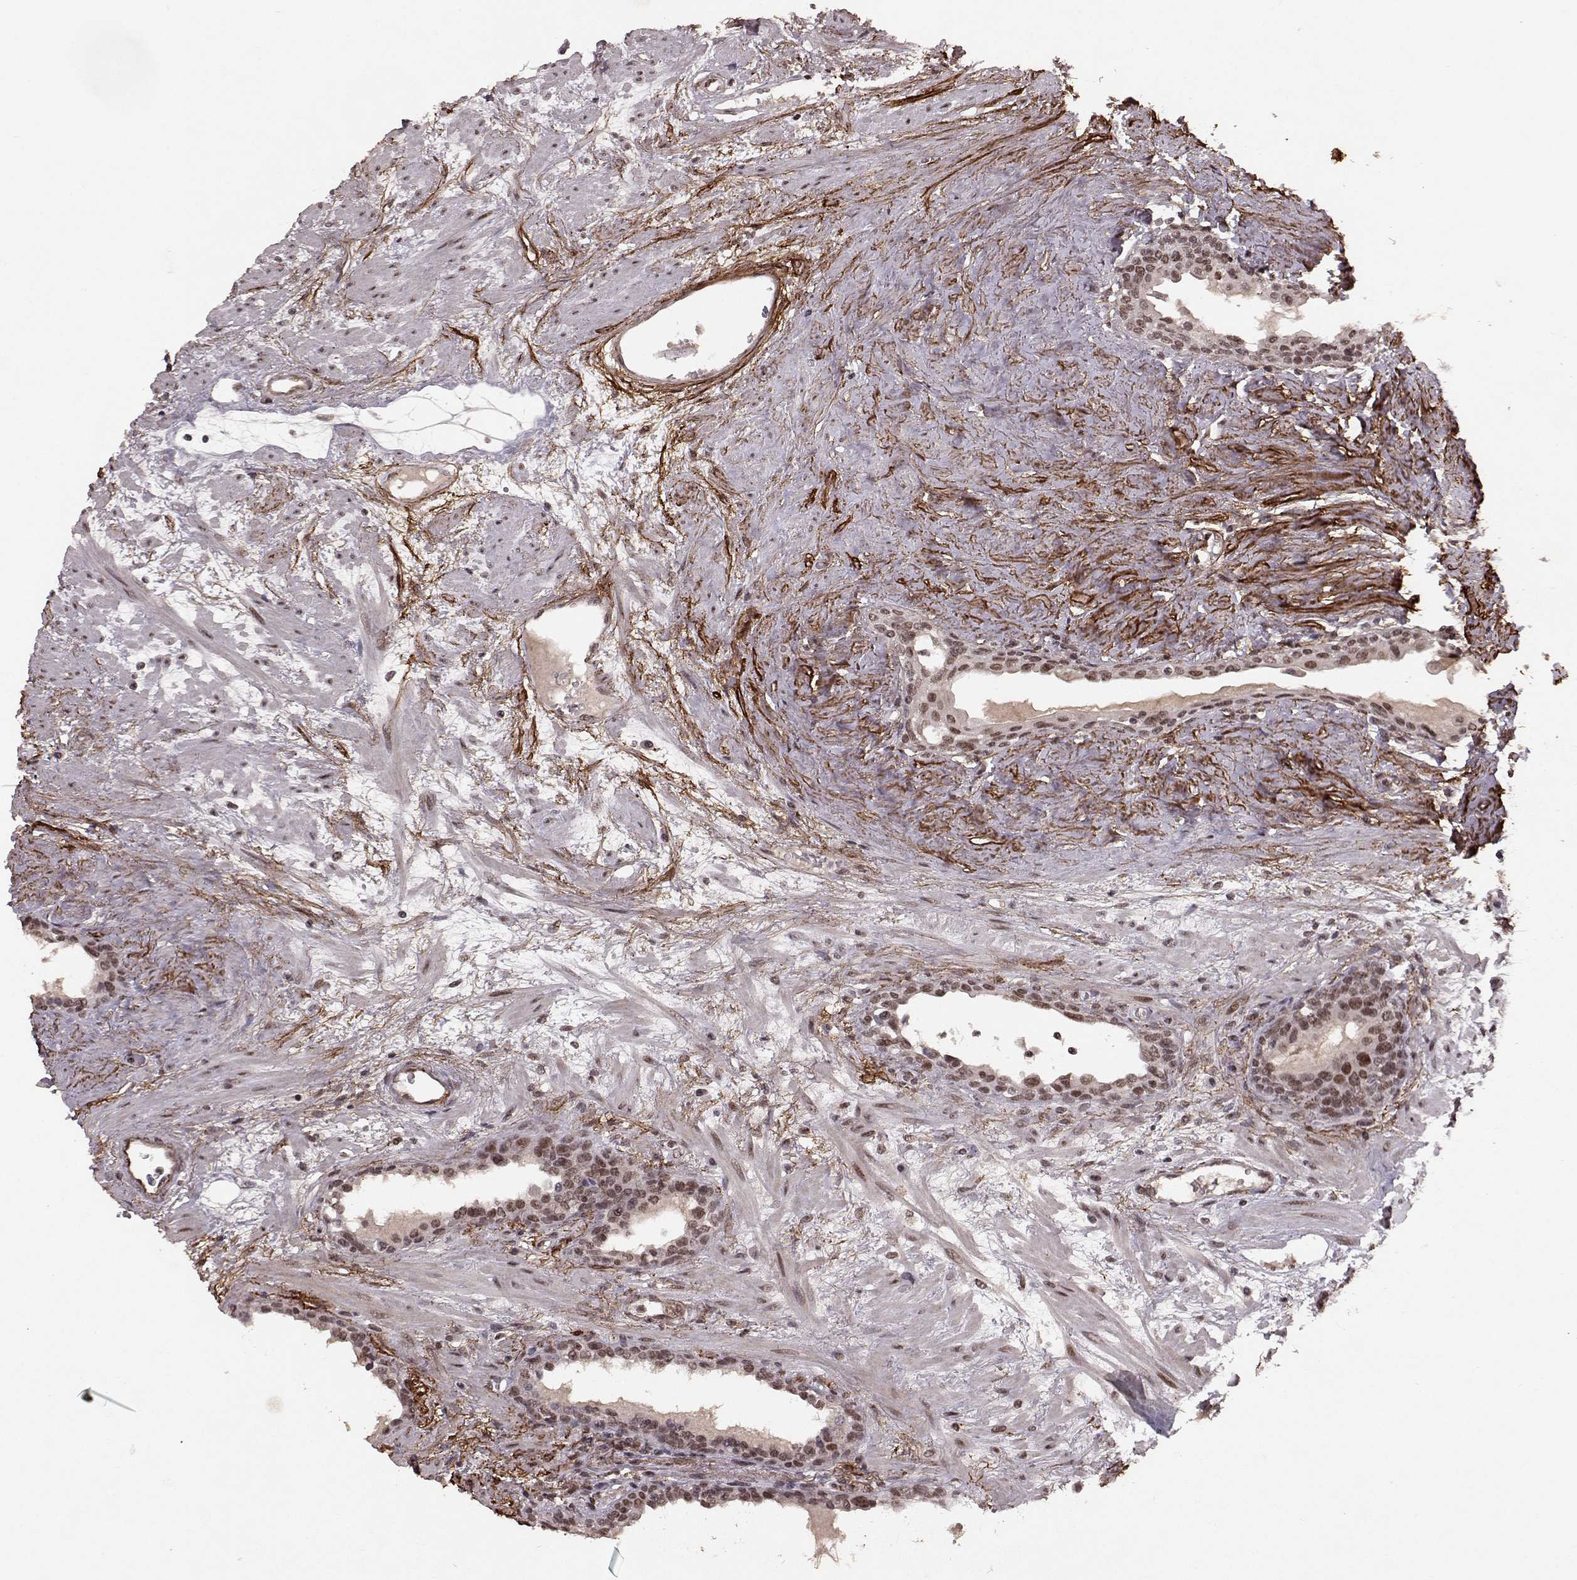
{"staining": {"intensity": "moderate", "quantity": ">75%", "location": "nuclear"}, "tissue": "prostate", "cell_type": "Glandular cells", "image_type": "normal", "snomed": [{"axis": "morphology", "description": "Normal tissue, NOS"}, {"axis": "topography", "description": "Prostate"}], "caption": "IHC staining of benign prostate, which reveals medium levels of moderate nuclear positivity in approximately >75% of glandular cells indicating moderate nuclear protein expression. The staining was performed using DAB (brown) for protein detection and nuclei were counterstained in hematoxylin (blue).", "gene": "RRAGD", "patient": {"sex": "male", "age": 63}}